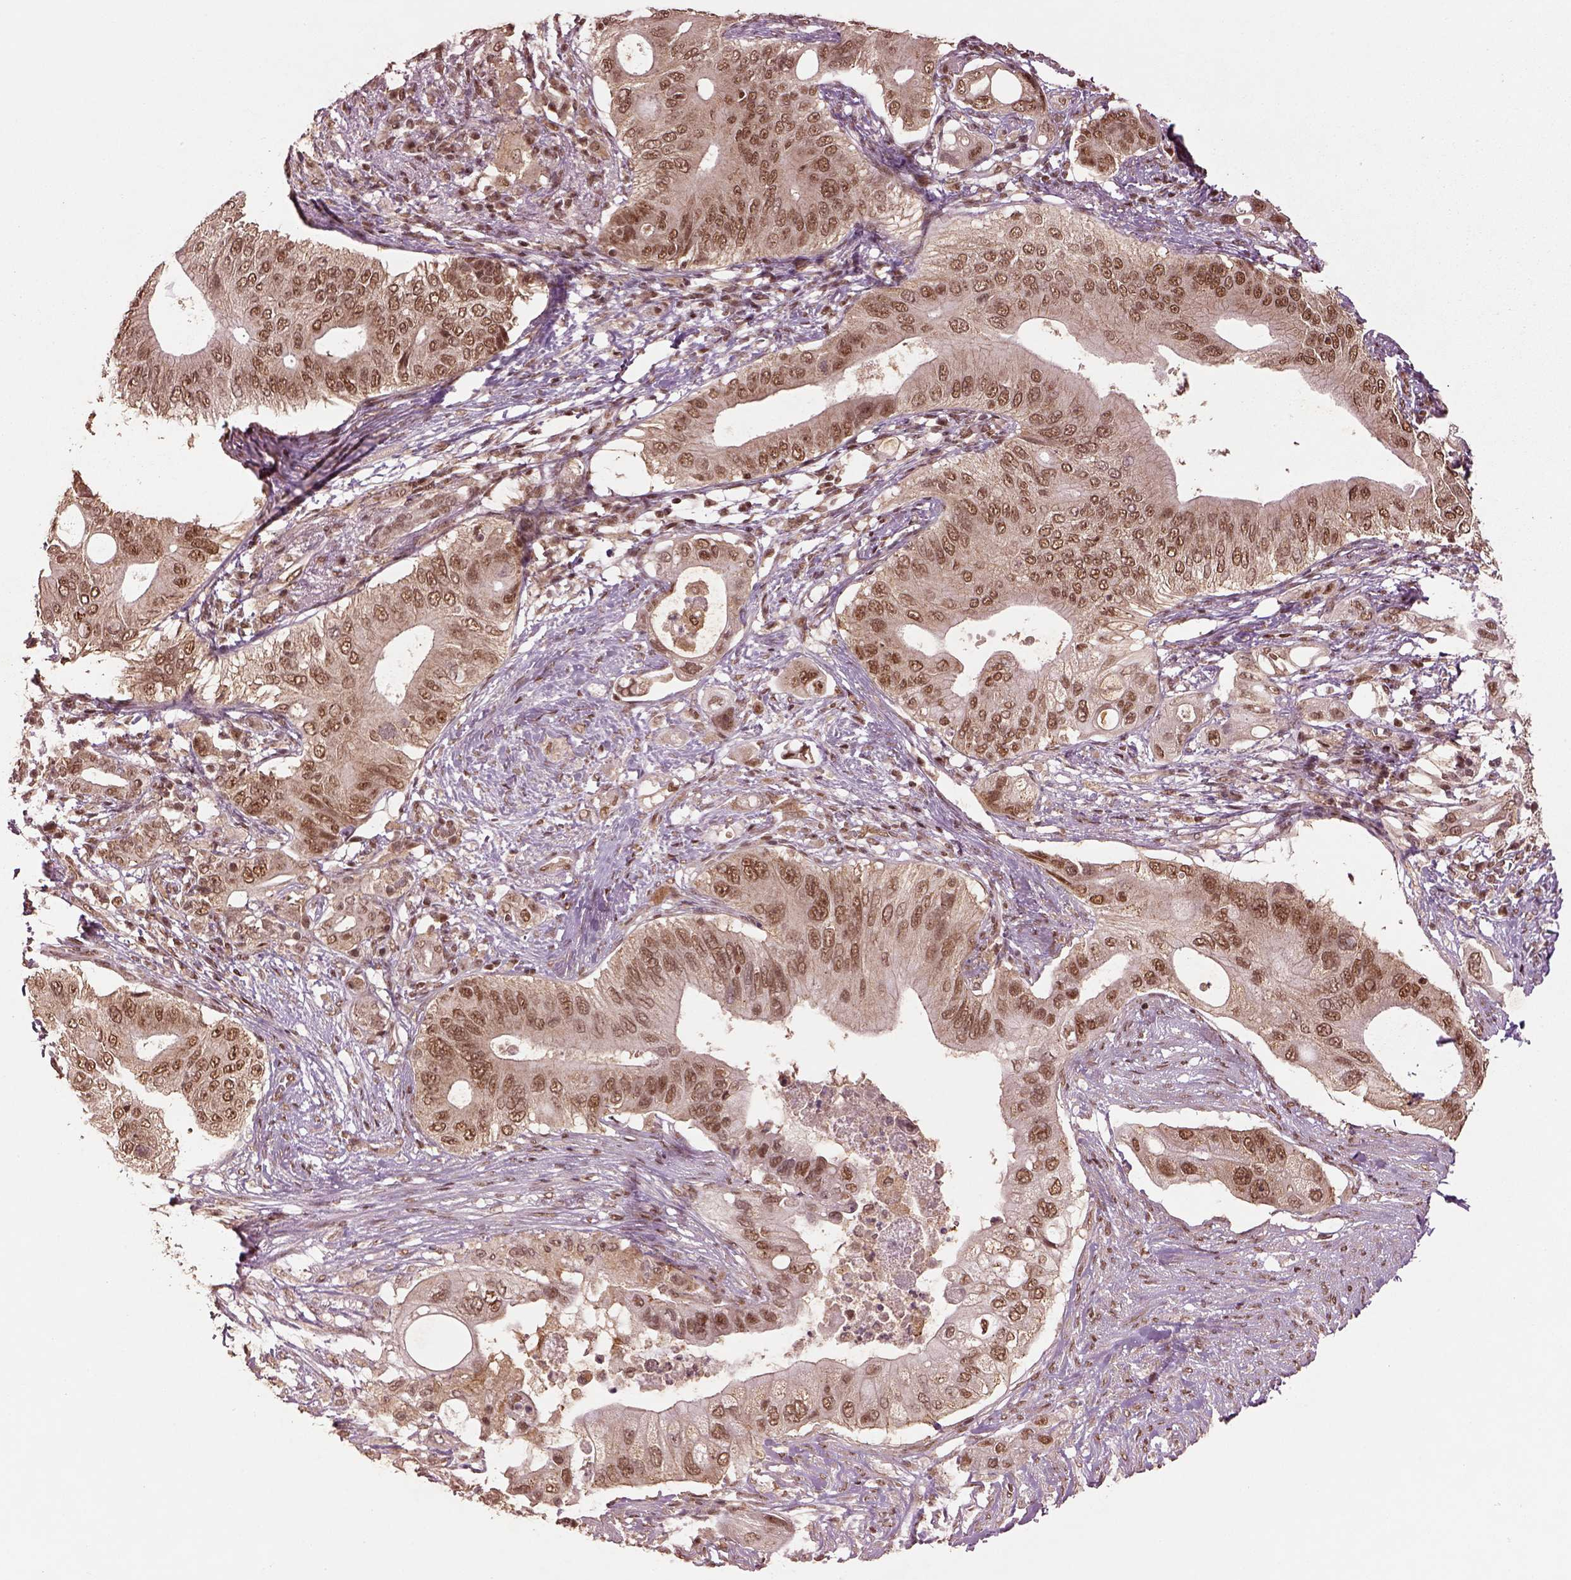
{"staining": {"intensity": "moderate", "quantity": ">75%", "location": "nuclear"}, "tissue": "pancreatic cancer", "cell_type": "Tumor cells", "image_type": "cancer", "snomed": [{"axis": "morphology", "description": "Adenocarcinoma, NOS"}, {"axis": "topography", "description": "Pancreas"}], "caption": "DAB (3,3'-diaminobenzidine) immunohistochemical staining of pancreatic cancer (adenocarcinoma) demonstrates moderate nuclear protein positivity in about >75% of tumor cells. (DAB = brown stain, brightfield microscopy at high magnification).", "gene": "BRD9", "patient": {"sex": "female", "age": 72}}